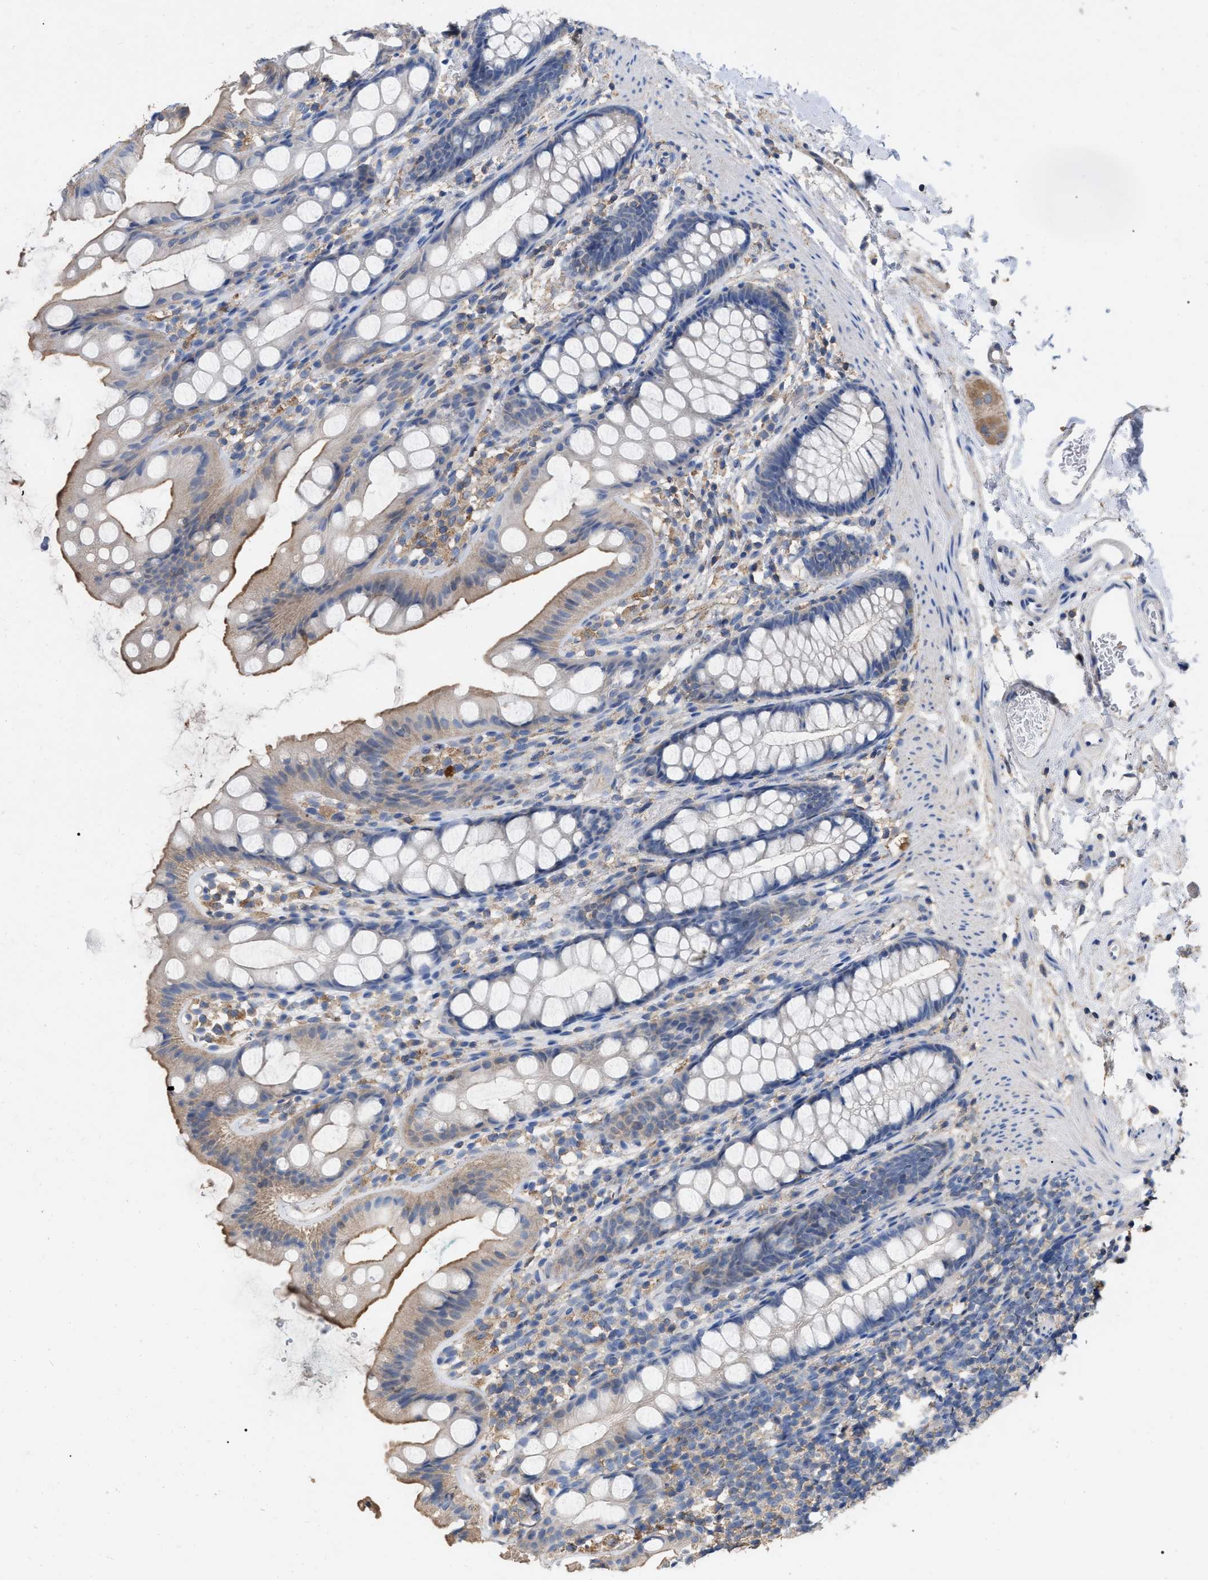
{"staining": {"intensity": "moderate", "quantity": "<25%", "location": "cytoplasmic/membranous"}, "tissue": "rectum", "cell_type": "Glandular cells", "image_type": "normal", "snomed": [{"axis": "morphology", "description": "Normal tissue, NOS"}, {"axis": "topography", "description": "Rectum"}], "caption": "Immunohistochemical staining of unremarkable human rectum reveals moderate cytoplasmic/membranous protein staining in about <25% of glandular cells.", "gene": "GPR179", "patient": {"sex": "female", "age": 65}}